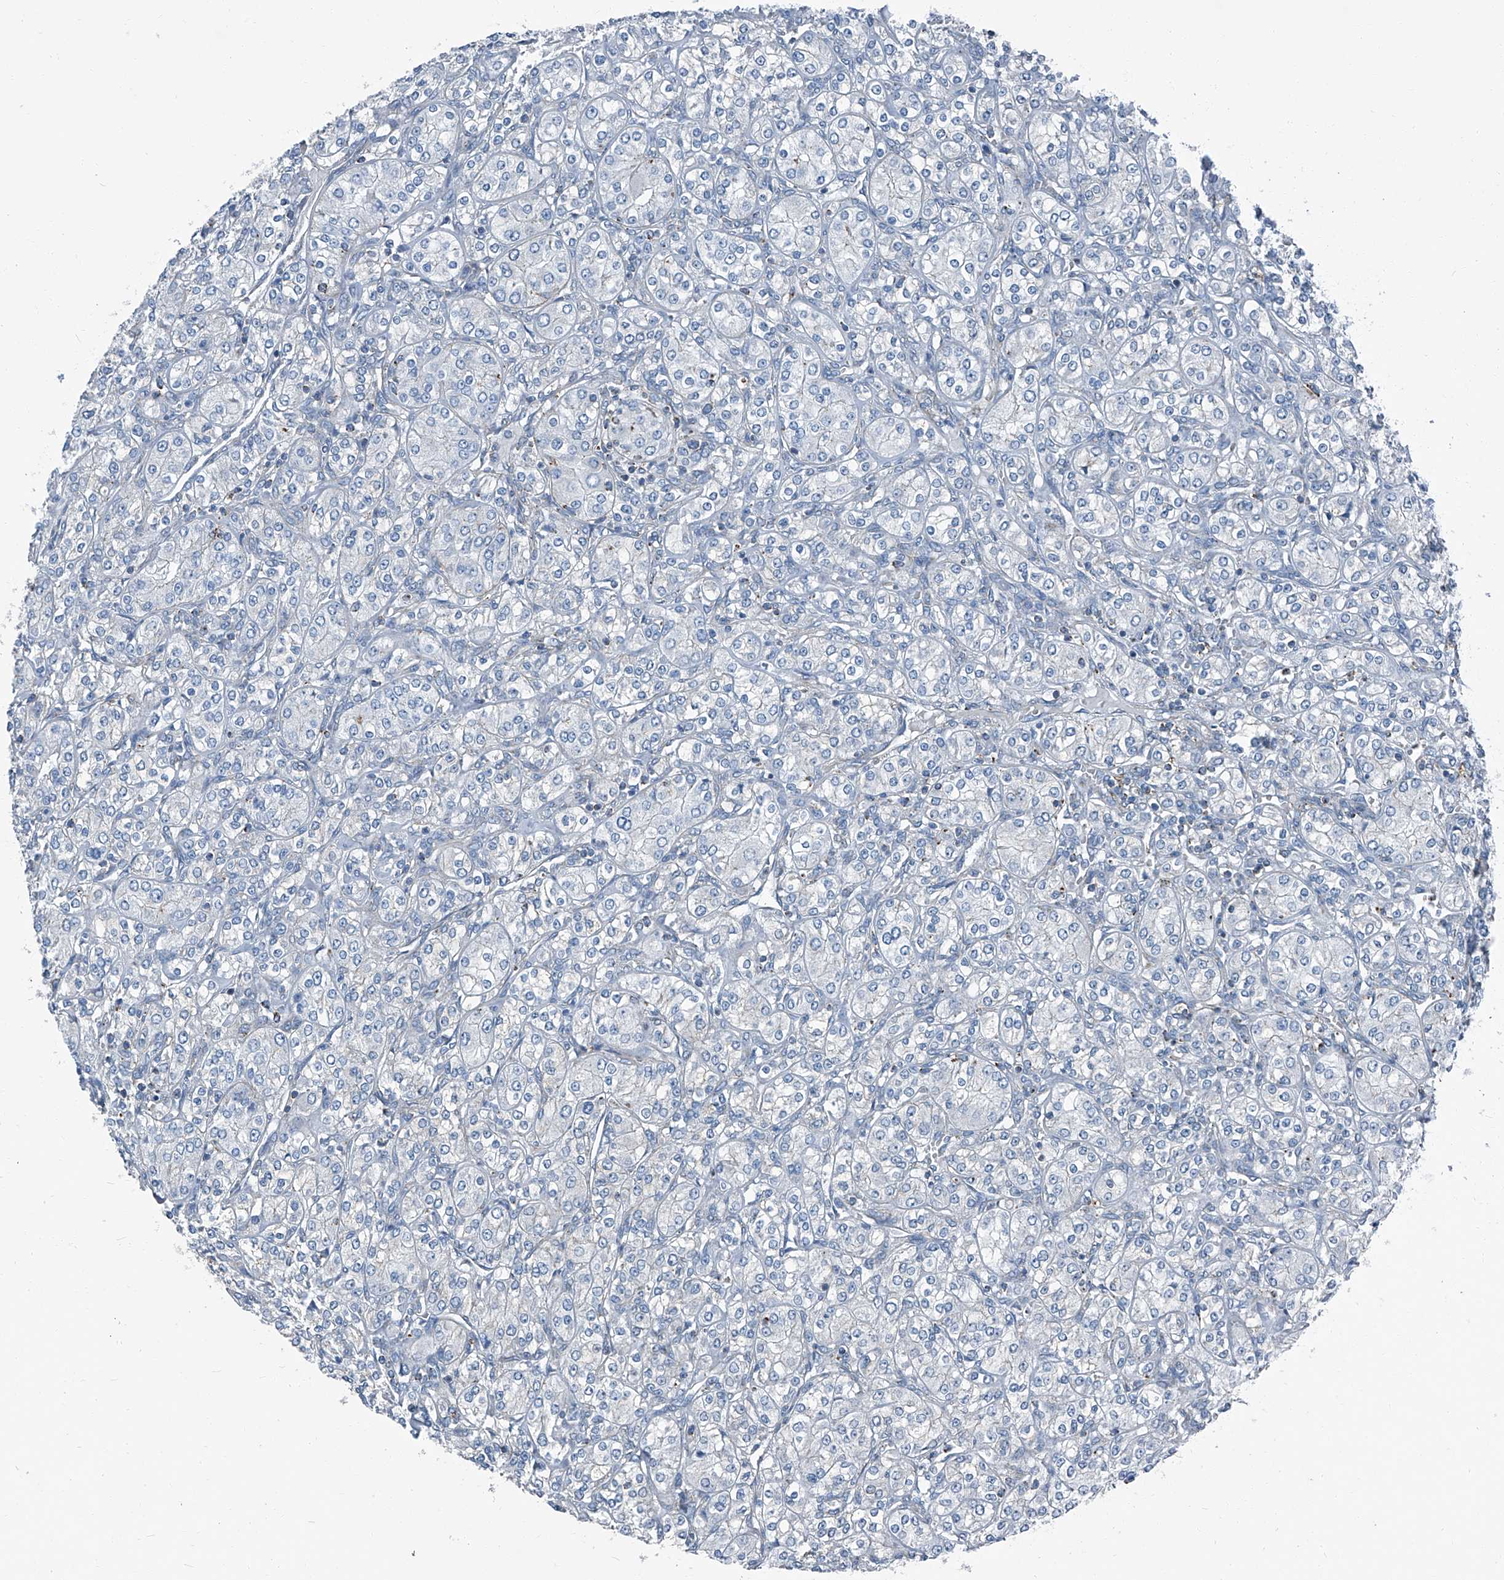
{"staining": {"intensity": "negative", "quantity": "none", "location": "none"}, "tissue": "renal cancer", "cell_type": "Tumor cells", "image_type": "cancer", "snomed": [{"axis": "morphology", "description": "Adenocarcinoma, NOS"}, {"axis": "topography", "description": "Kidney"}], "caption": "This is a image of immunohistochemistry (IHC) staining of renal cancer (adenocarcinoma), which shows no positivity in tumor cells.", "gene": "SEPTIN7", "patient": {"sex": "male", "age": 77}}